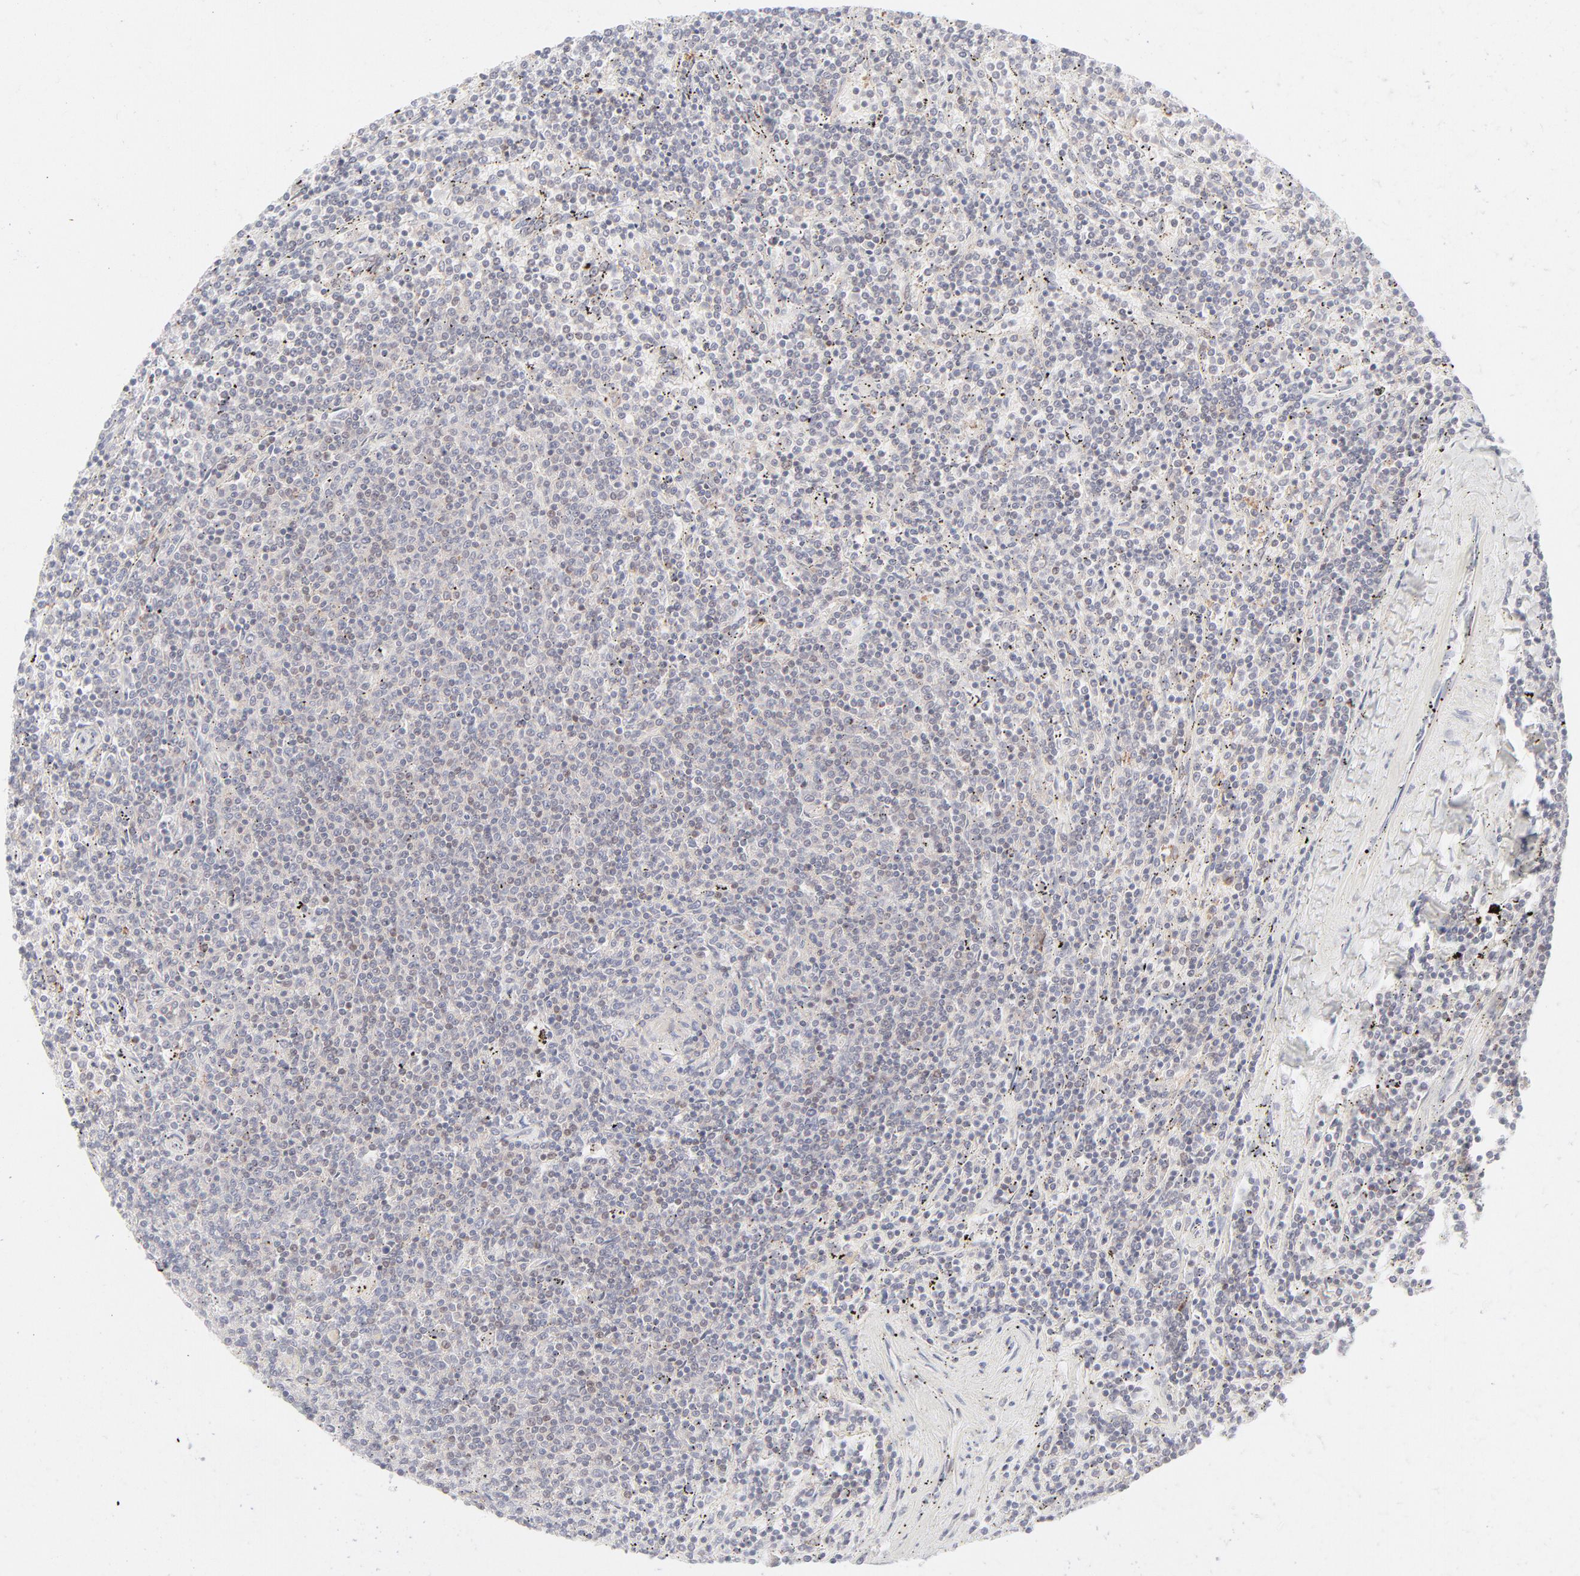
{"staining": {"intensity": "negative", "quantity": "none", "location": "none"}, "tissue": "lymphoma", "cell_type": "Tumor cells", "image_type": "cancer", "snomed": [{"axis": "morphology", "description": "Malignant lymphoma, non-Hodgkin's type, Low grade"}, {"axis": "topography", "description": "Spleen"}], "caption": "Tumor cells are negative for protein expression in human lymphoma.", "gene": "PRKCB", "patient": {"sex": "female", "age": 50}}